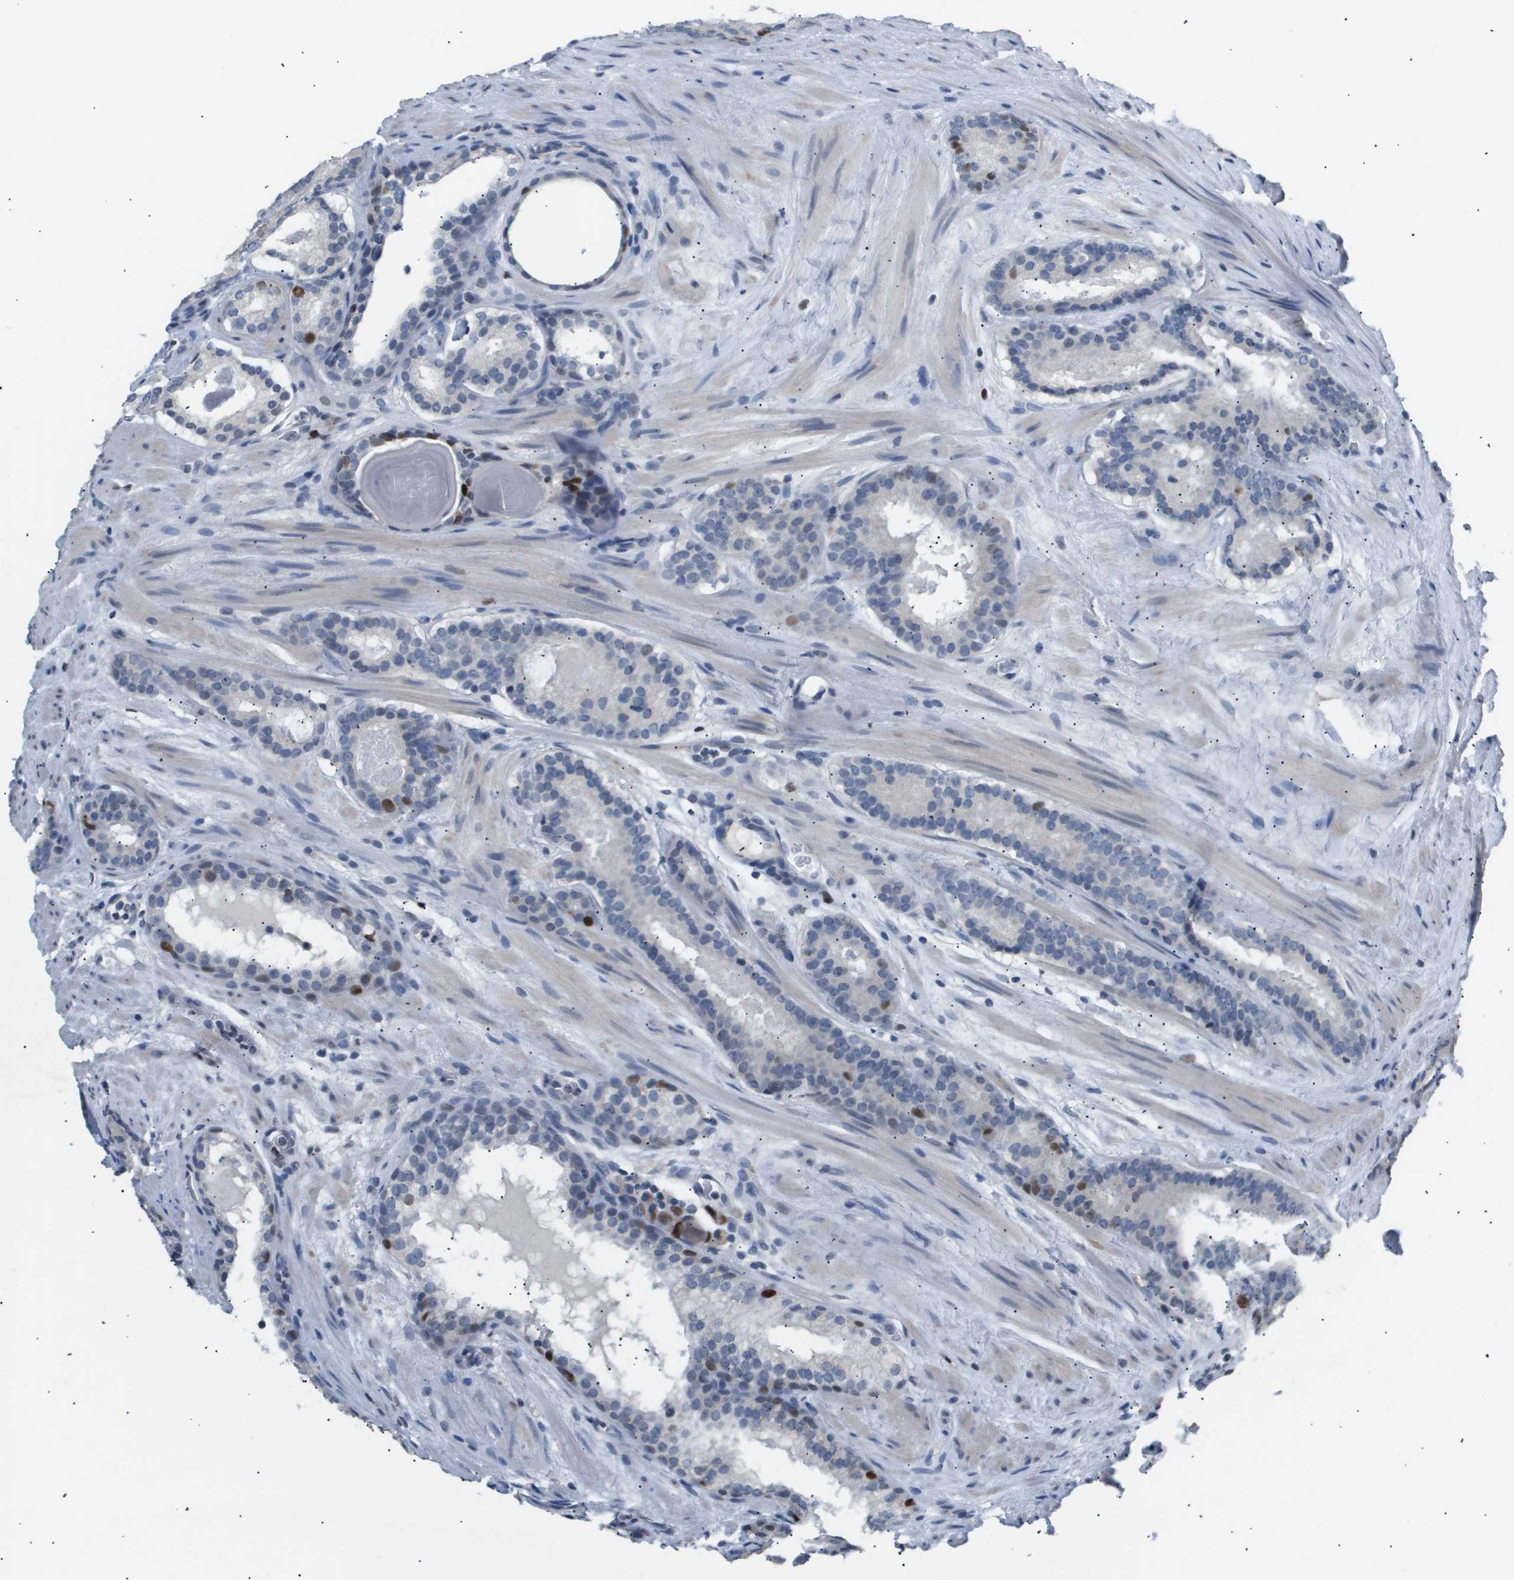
{"staining": {"intensity": "moderate", "quantity": "<25%", "location": "nuclear"}, "tissue": "prostate cancer", "cell_type": "Tumor cells", "image_type": "cancer", "snomed": [{"axis": "morphology", "description": "Adenocarcinoma, Low grade"}, {"axis": "topography", "description": "Prostate"}], "caption": "Brown immunohistochemical staining in human adenocarcinoma (low-grade) (prostate) reveals moderate nuclear staining in approximately <25% of tumor cells.", "gene": "ANAPC2", "patient": {"sex": "male", "age": 69}}